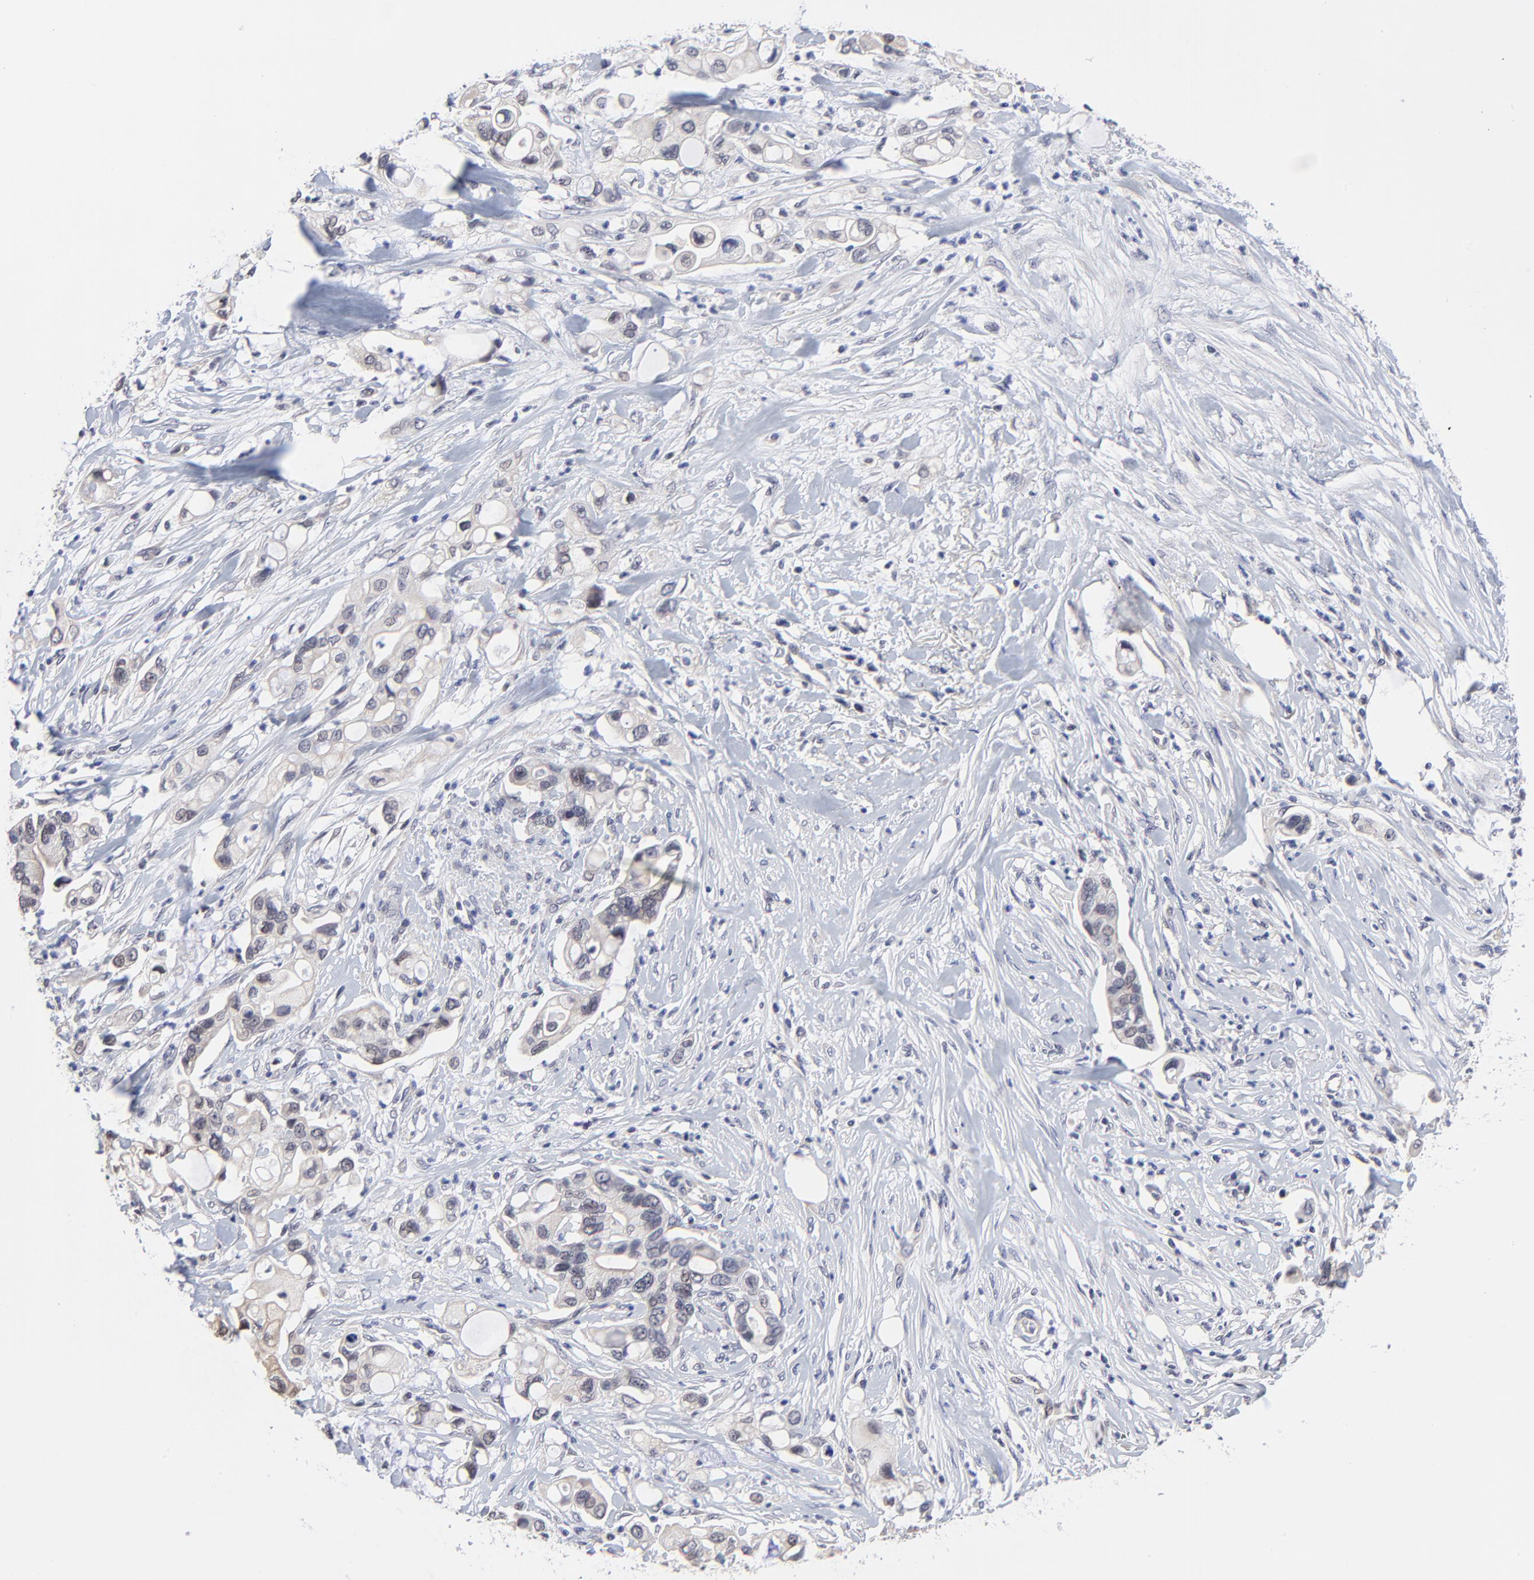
{"staining": {"intensity": "weak", "quantity": "<25%", "location": "cytoplasmic/membranous"}, "tissue": "pancreatic cancer", "cell_type": "Tumor cells", "image_type": "cancer", "snomed": [{"axis": "morphology", "description": "Adenocarcinoma, NOS"}, {"axis": "topography", "description": "Pancreas"}], "caption": "The image shows no staining of tumor cells in adenocarcinoma (pancreatic). (DAB (3,3'-diaminobenzidine) immunohistochemistry with hematoxylin counter stain).", "gene": "FBXO8", "patient": {"sex": "male", "age": 70}}